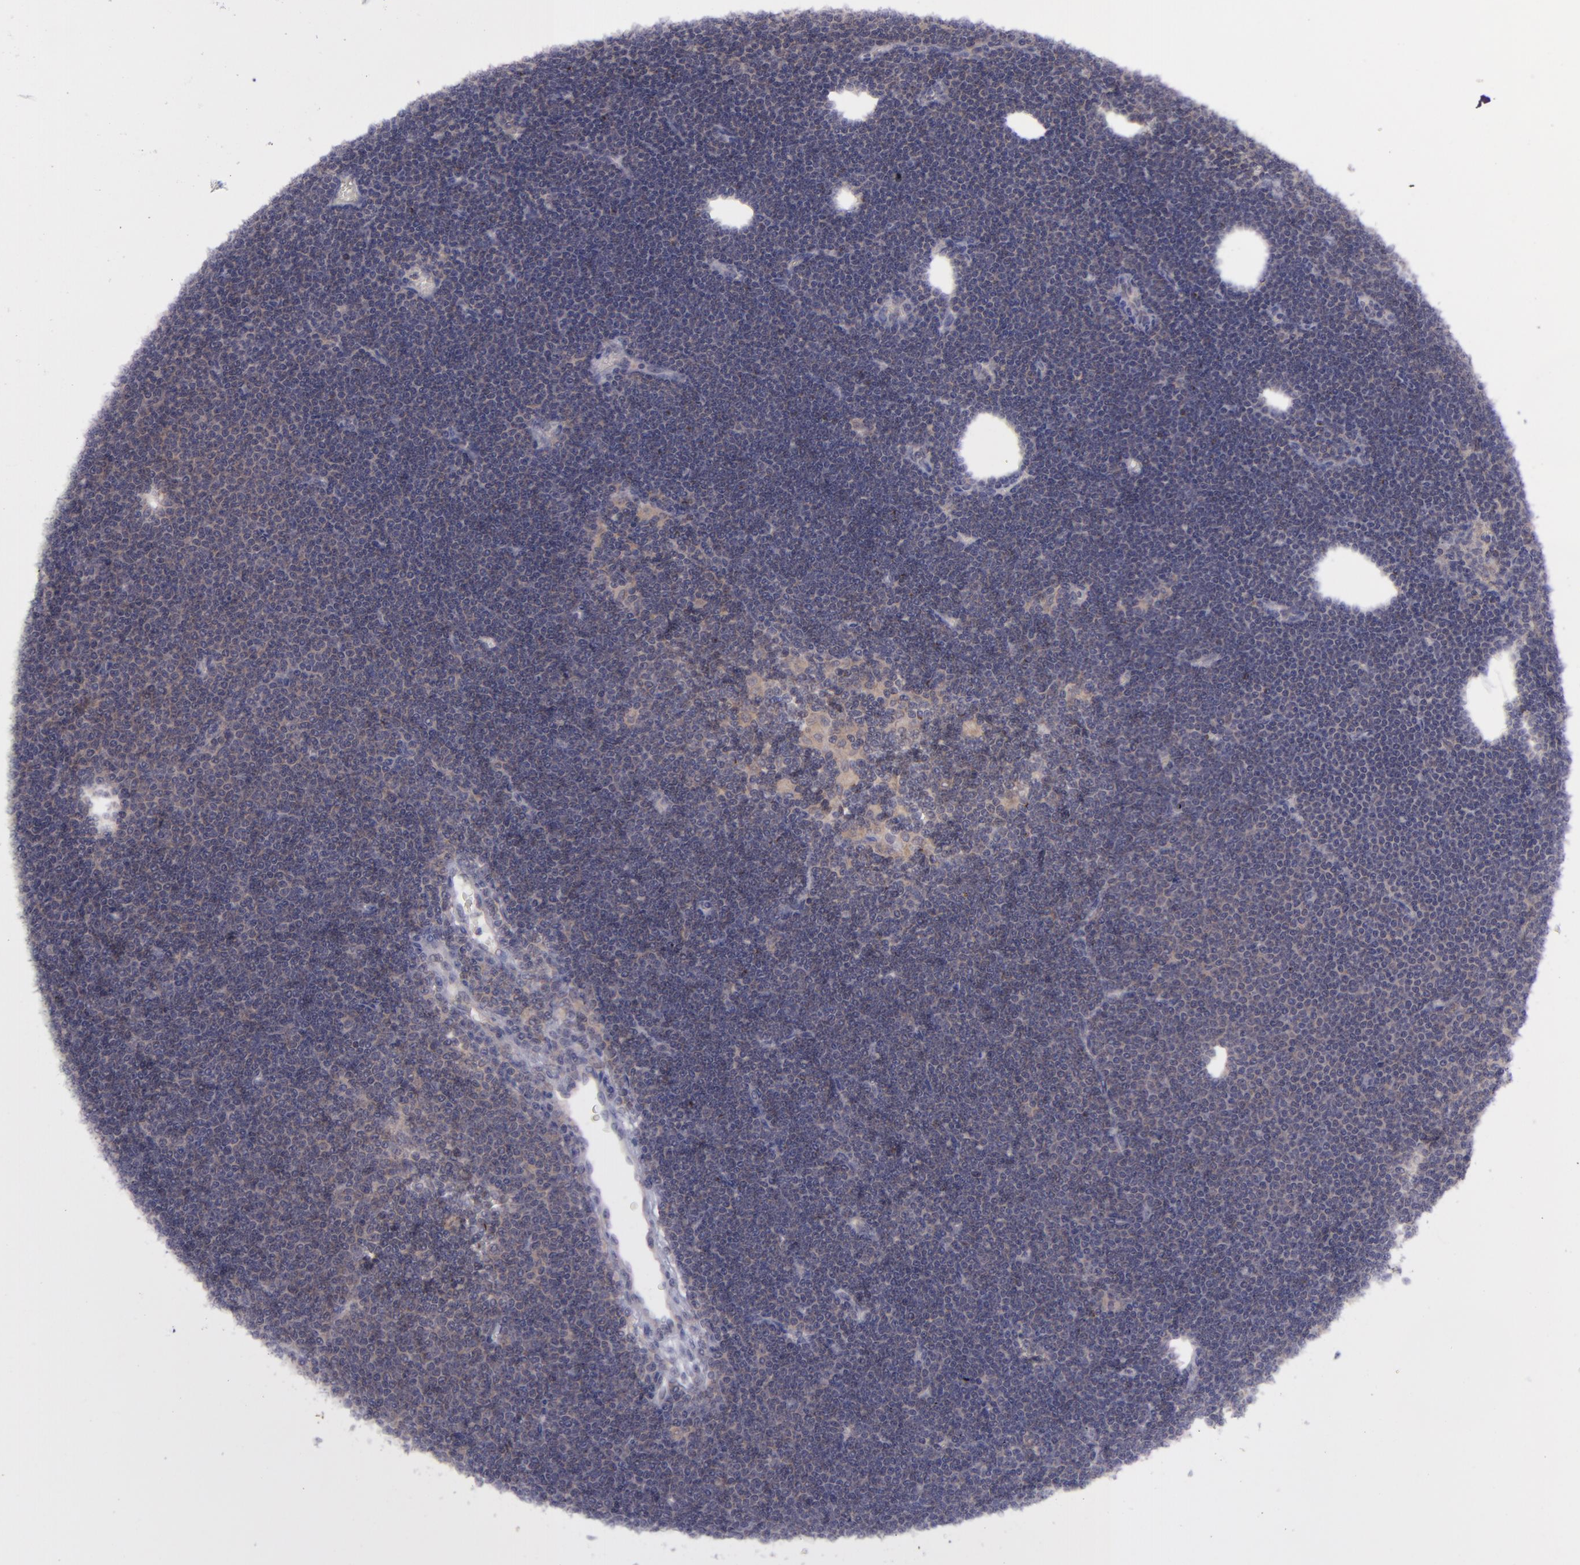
{"staining": {"intensity": "weak", "quantity": "25%-75%", "location": "cytoplasmic/membranous"}, "tissue": "lymphoma", "cell_type": "Tumor cells", "image_type": "cancer", "snomed": [{"axis": "morphology", "description": "Malignant lymphoma, non-Hodgkin's type, Low grade"}, {"axis": "topography", "description": "Lymph node"}], "caption": "Brown immunohistochemical staining in lymphoma reveals weak cytoplasmic/membranous staining in approximately 25%-75% of tumor cells.", "gene": "EVPL", "patient": {"sex": "female", "age": 73}}